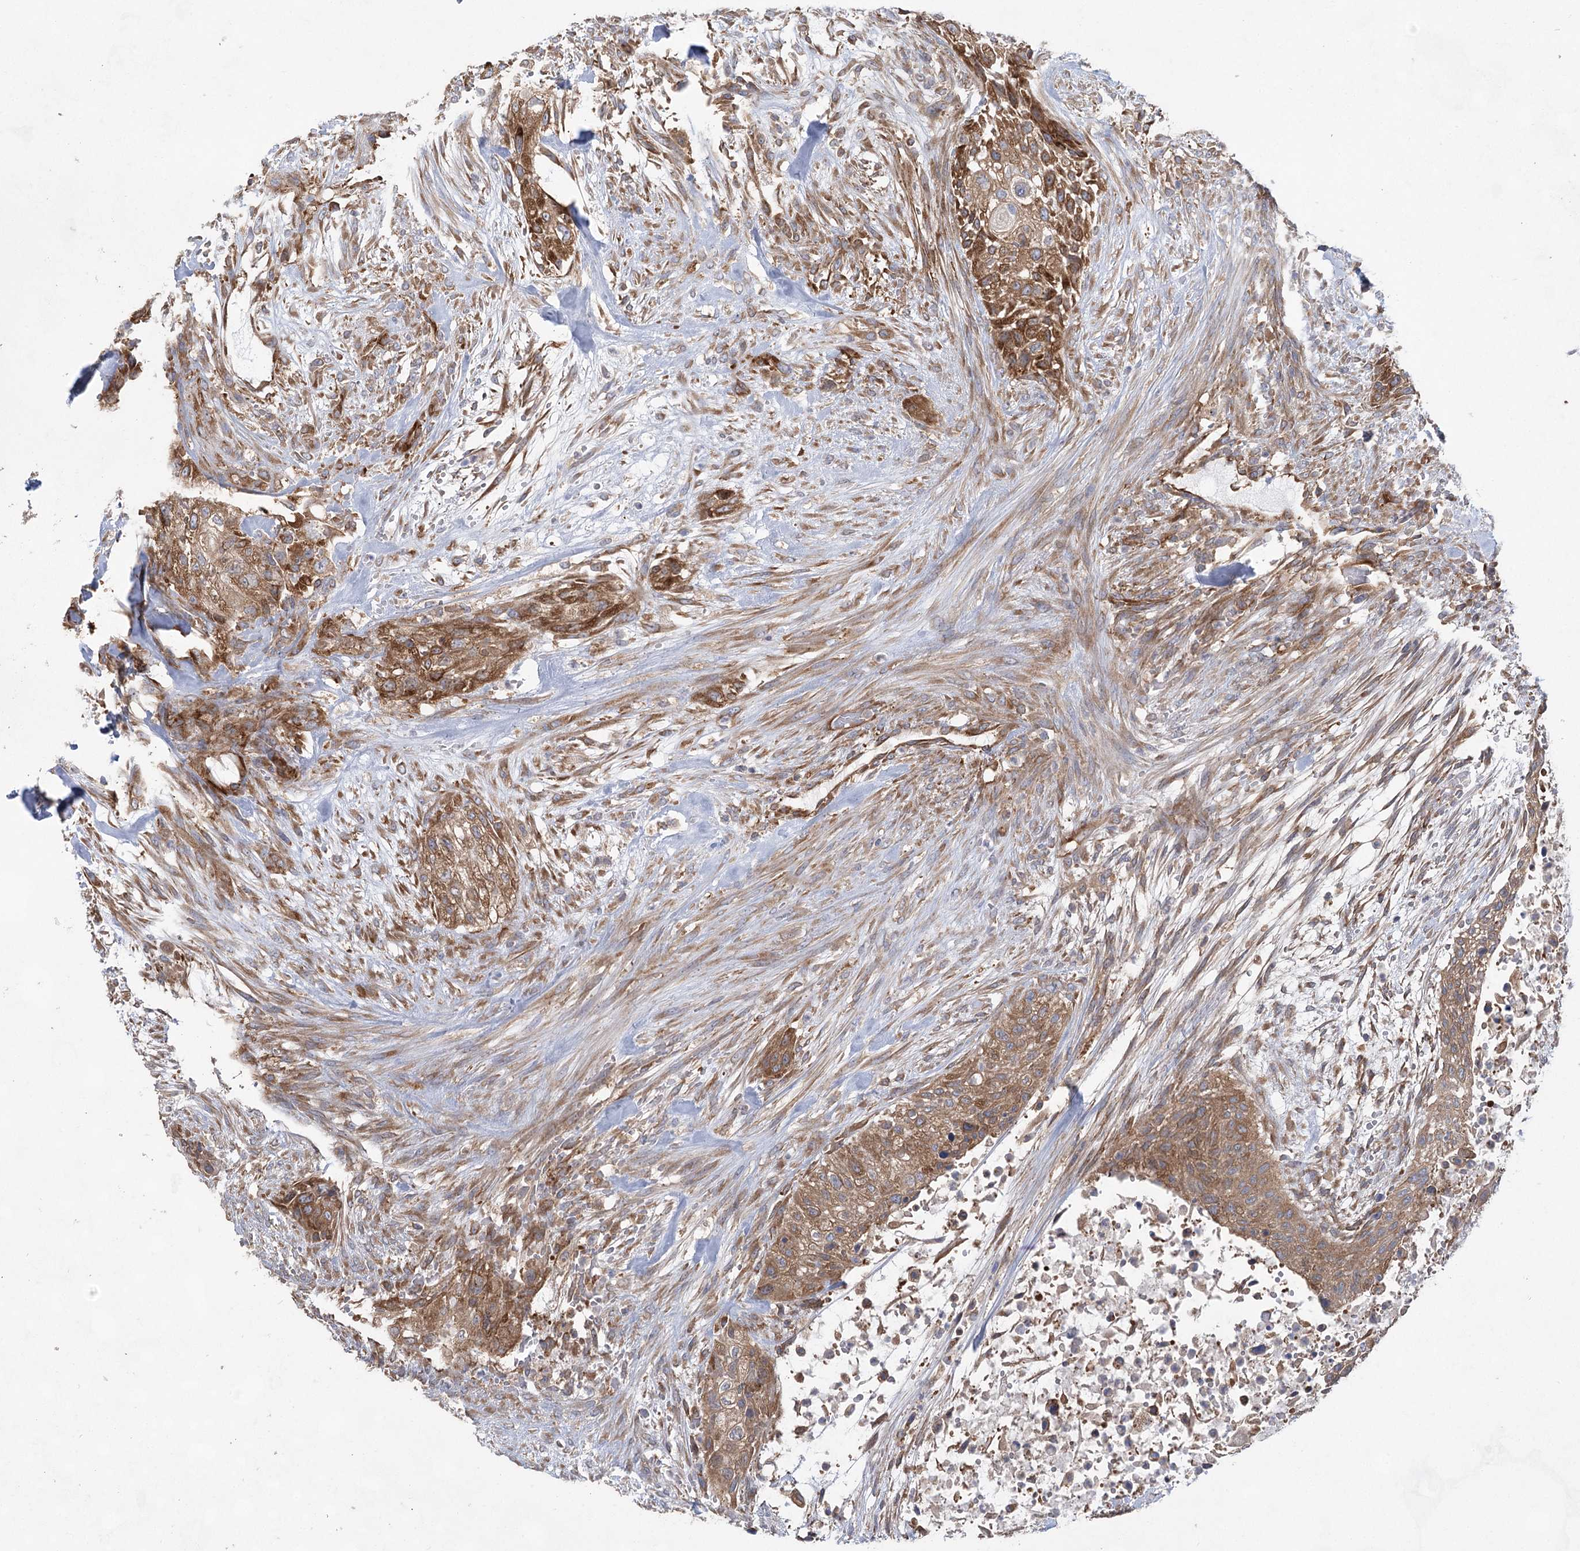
{"staining": {"intensity": "strong", "quantity": ">75%", "location": "cytoplasmic/membranous"}, "tissue": "urothelial cancer", "cell_type": "Tumor cells", "image_type": "cancer", "snomed": [{"axis": "morphology", "description": "Urothelial carcinoma, High grade"}, {"axis": "topography", "description": "Urinary bladder"}], "caption": "Immunohistochemistry photomicrograph of neoplastic tissue: urothelial carcinoma (high-grade) stained using IHC reveals high levels of strong protein expression localized specifically in the cytoplasmic/membranous of tumor cells, appearing as a cytoplasmic/membranous brown color.", "gene": "EIF3A", "patient": {"sex": "male", "age": 35}}